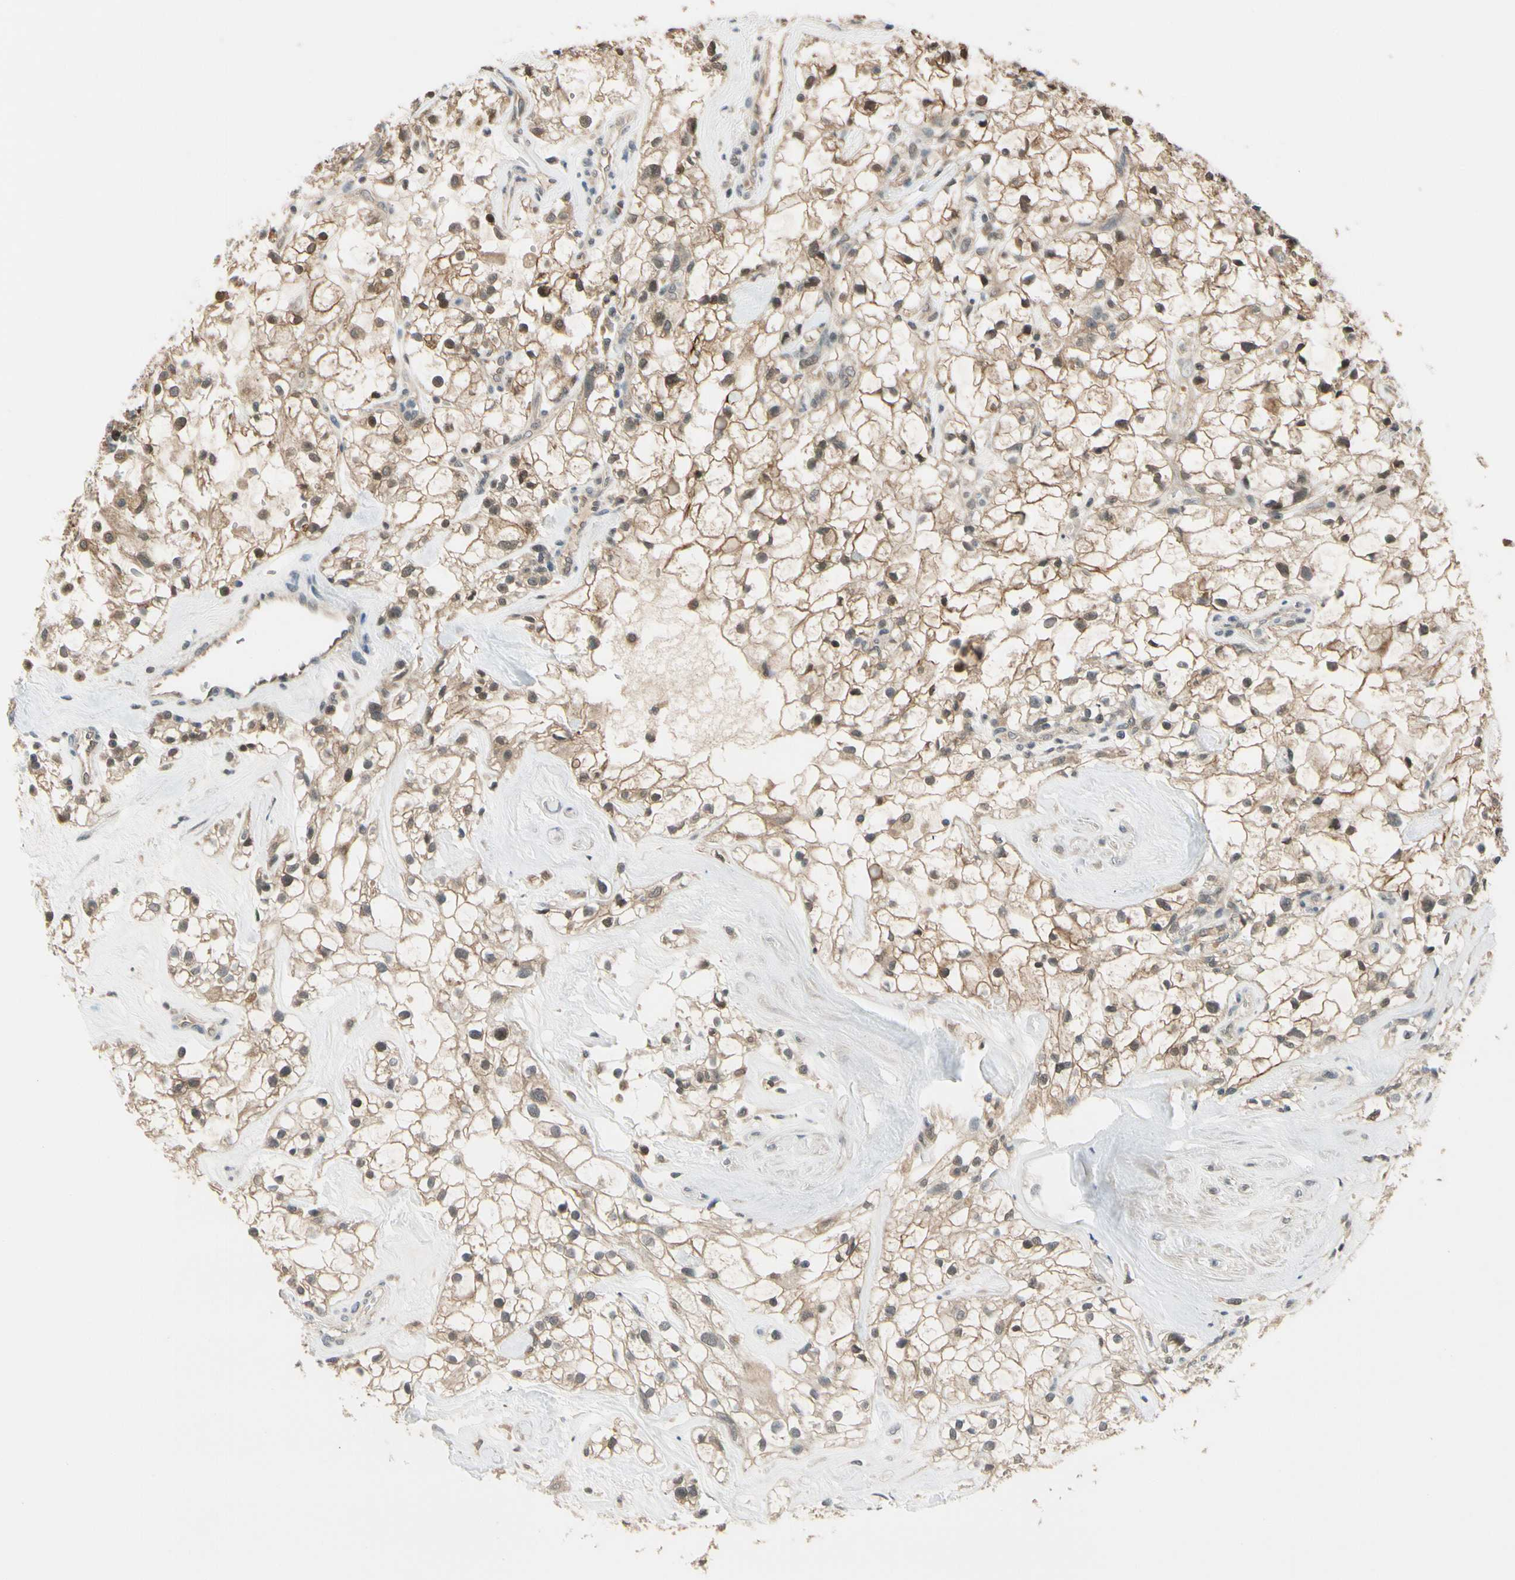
{"staining": {"intensity": "strong", "quantity": ">75%", "location": "cytoplasmic/membranous,nuclear"}, "tissue": "renal cancer", "cell_type": "Tumor cells", "image_type": "cancer", "snomed": [{"axis": "morphology", "description": "Adenocarcinoma, NOS"}, {"axis": "topography", "description": "Kidney"}], "caption": "A brown stain labels strong cytoplasmic/membranous and nuclear positivity of a protein in human adenocarcinoma (renal) tumor cells.", "gene": "TAF12", "patient": {"sex": "female", "age": 60}}